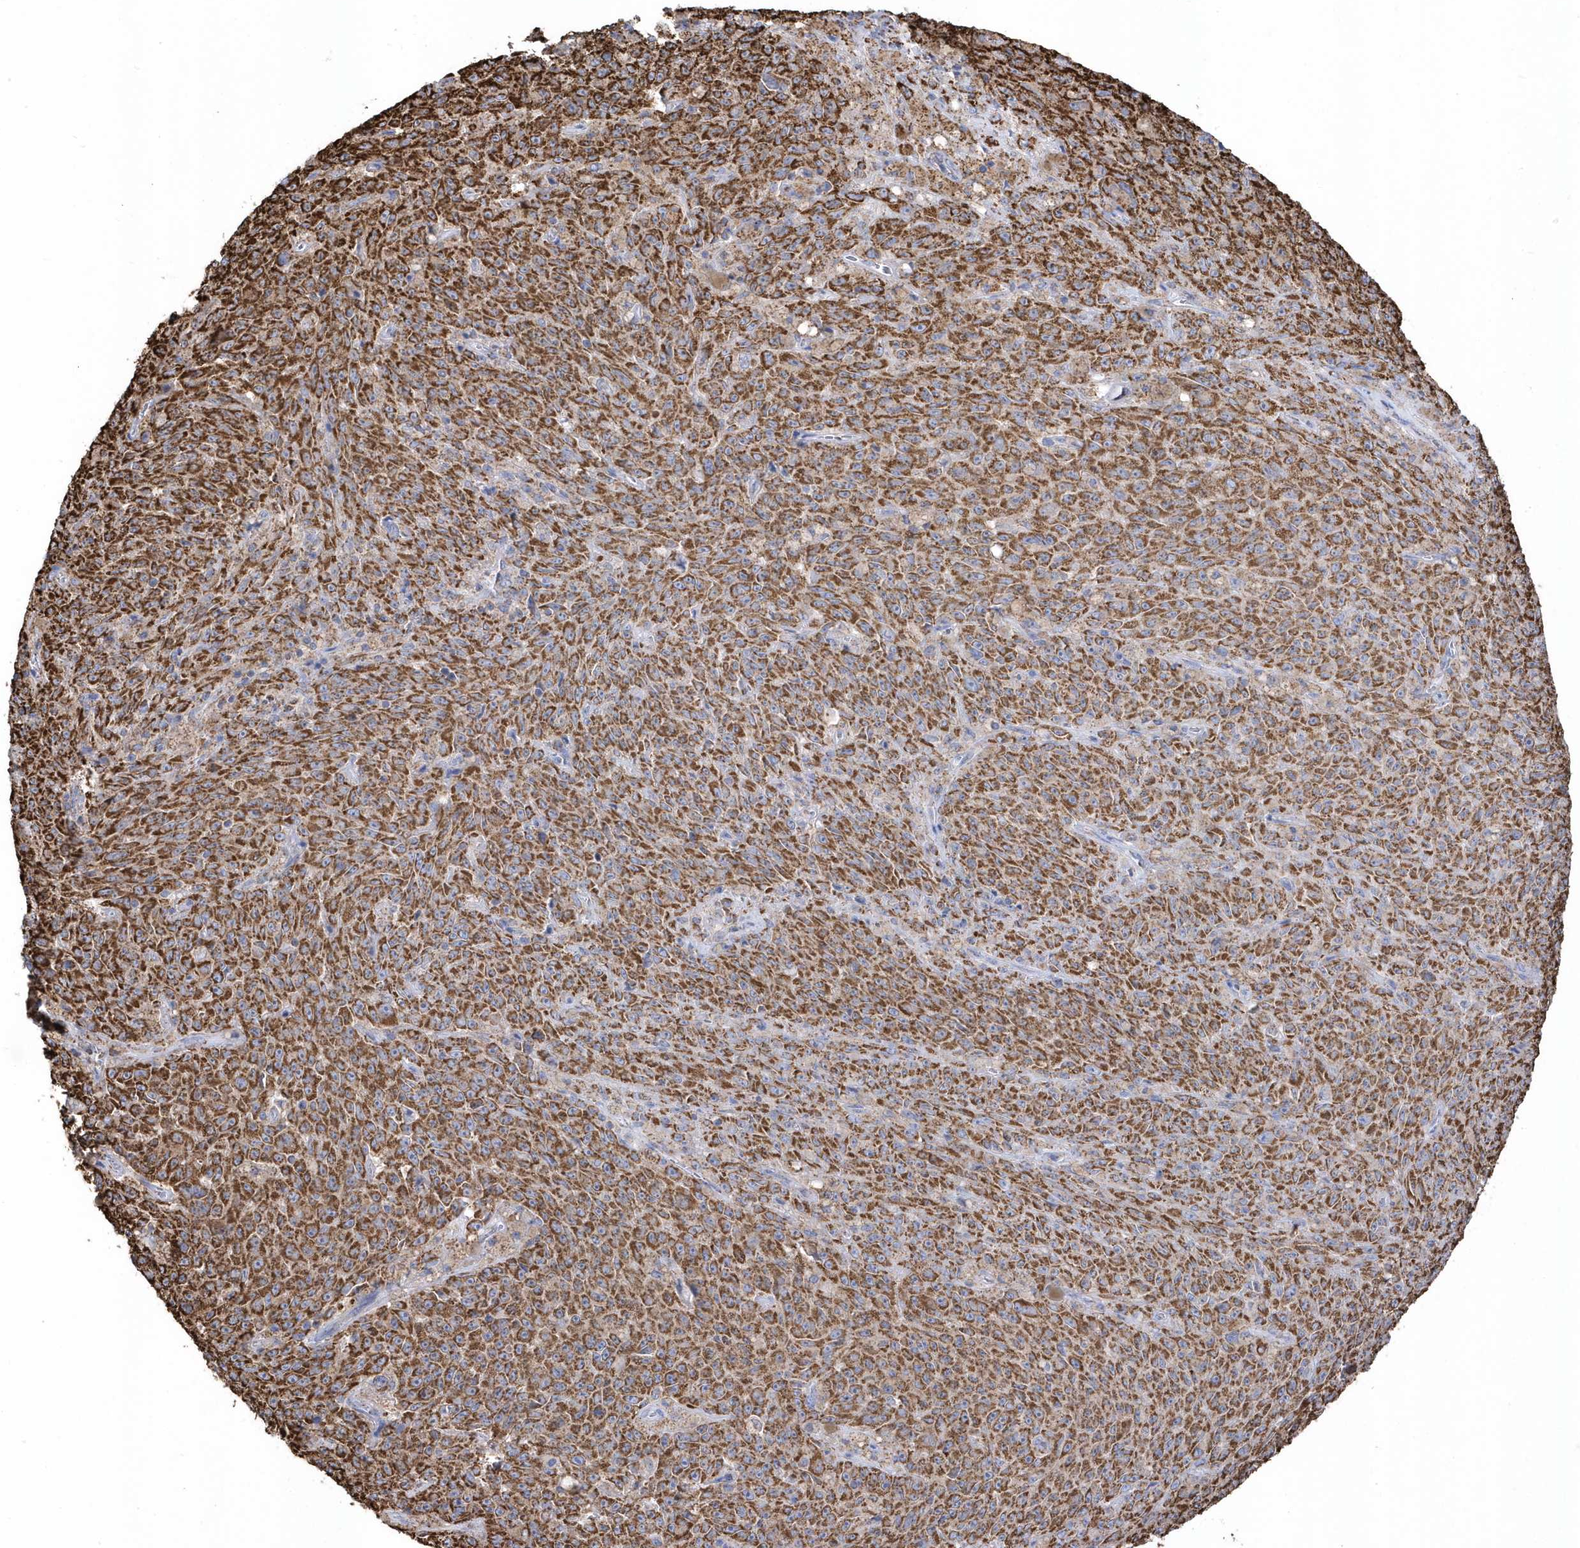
{"staining": {"intensity": "strong", "quantity": ">75%", "location": "cytoplasmic/membranous"}, "tissue": "melanoma", "cell_type": "Tumor cells", "image_type": "cancer", "snomed": [{"axis": "morphology", "description": "Malignant melanoma, NOS"}, {"axis": "topography", "description": "Skin"}], "caption": "A high-resolution photomicrograph shows immunohistochemistry (IHC) staining of malignant melanoma, which demonstrates strong cytoplasmic/membranous staining in approximately >75% of tumor cells.", "gene": "GTPBP8", "patient": {"sex": "female", "age": 82}}